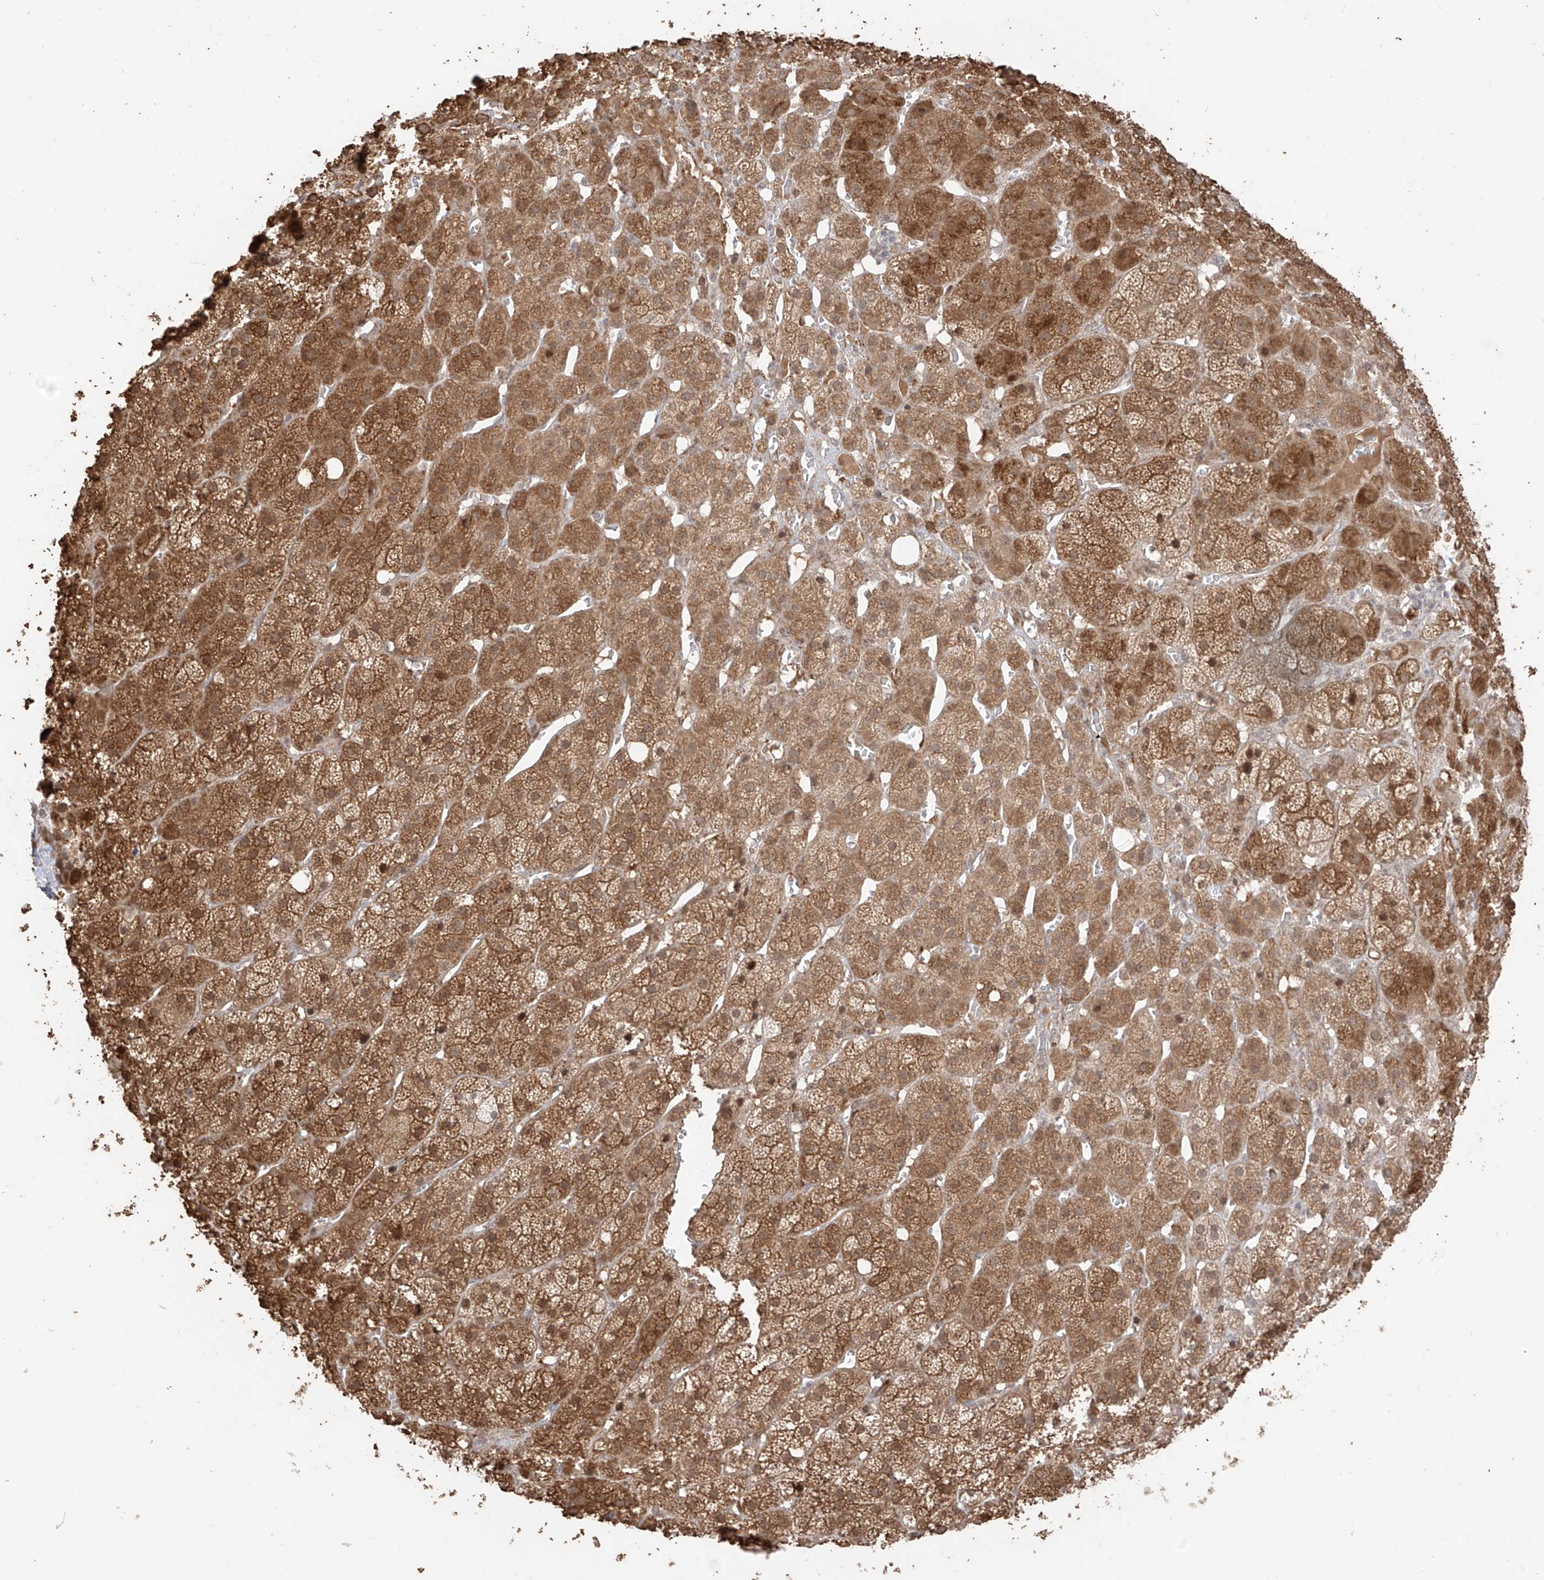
{"staining": {"intensity": "moderate", "quantity": ">75%", "location": "cytoplasmic/membranous,nuclear"}, "tissue": "adrenal gland", "cell_type": "Glandular cells", "image_type": "normal", "snomed": [{"axis": "morphology", "description": "Normal tissue, NOS"}, {"axis": "topography", "description": "Adrenal gland"}], "caption": "Immunohistochemical staining of unremarkable human adrenal gland exhibits medium levels of moderate cytoplasmic/membranous,nuclear staining in approximately >75% of glandular cells.", "gene": "COLGALT2", "patient": {"sex": "female", "age": 57}}